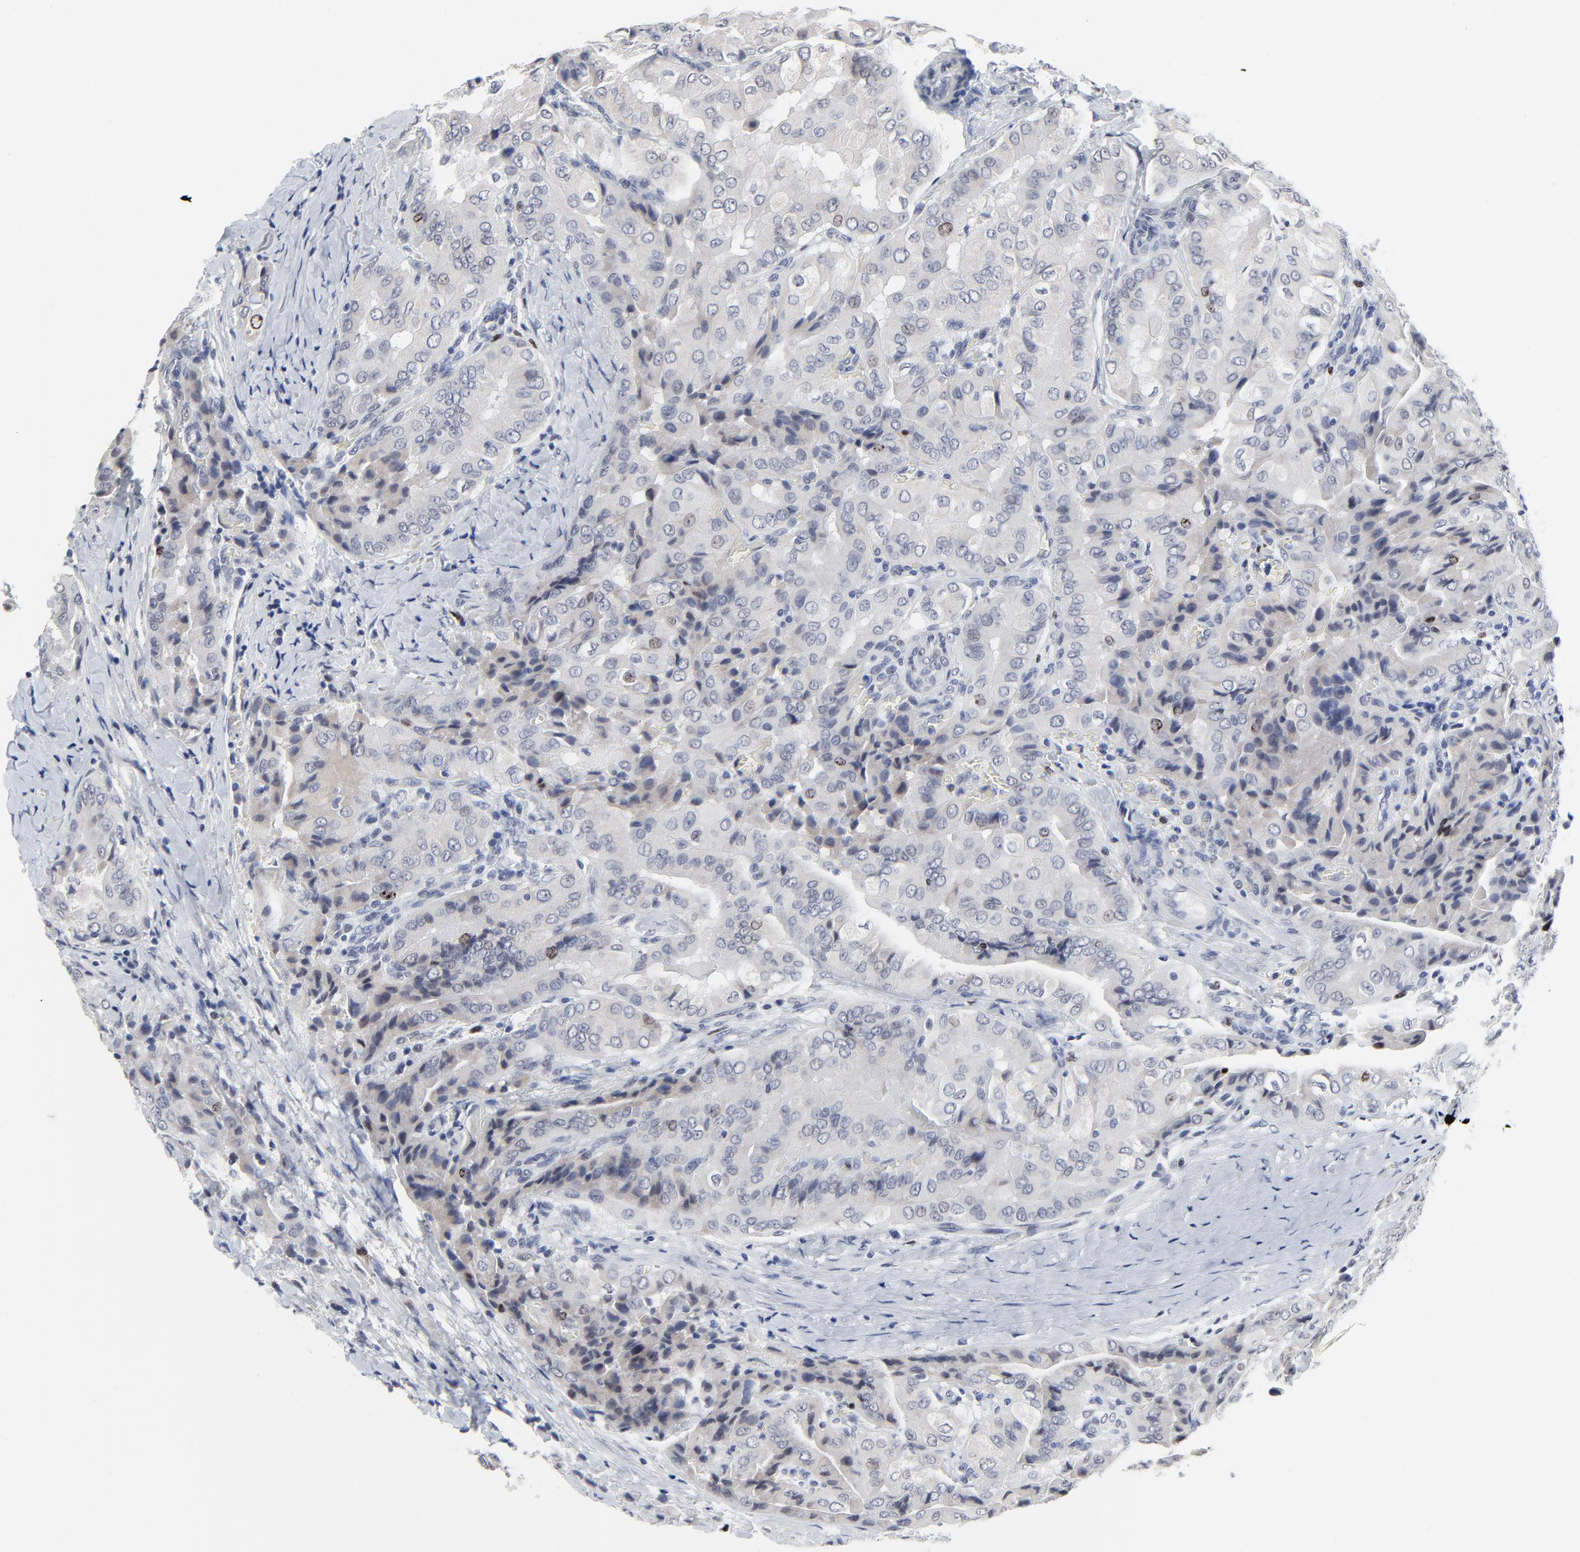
{"staining": {"intensity": "negative", "quantity": "none", "location": "none"}, "tissue": "thyroid cancer", "cell_type": "Tumor cells", "image_type": "cancer", "snomed": [{"axis": "morphology", "description": "Papillary adenocarcinoma, NOS"}, {"axis": "topography", "description": "Thyroid gland"}], "caption": "A histopathology image of thyroid cancer (papillary adenocarcinoma) stained for a protein shows no brown staining in tumor cells.", "gene": "ZNF589", "patient": {"sex": "female", "age": 71}}